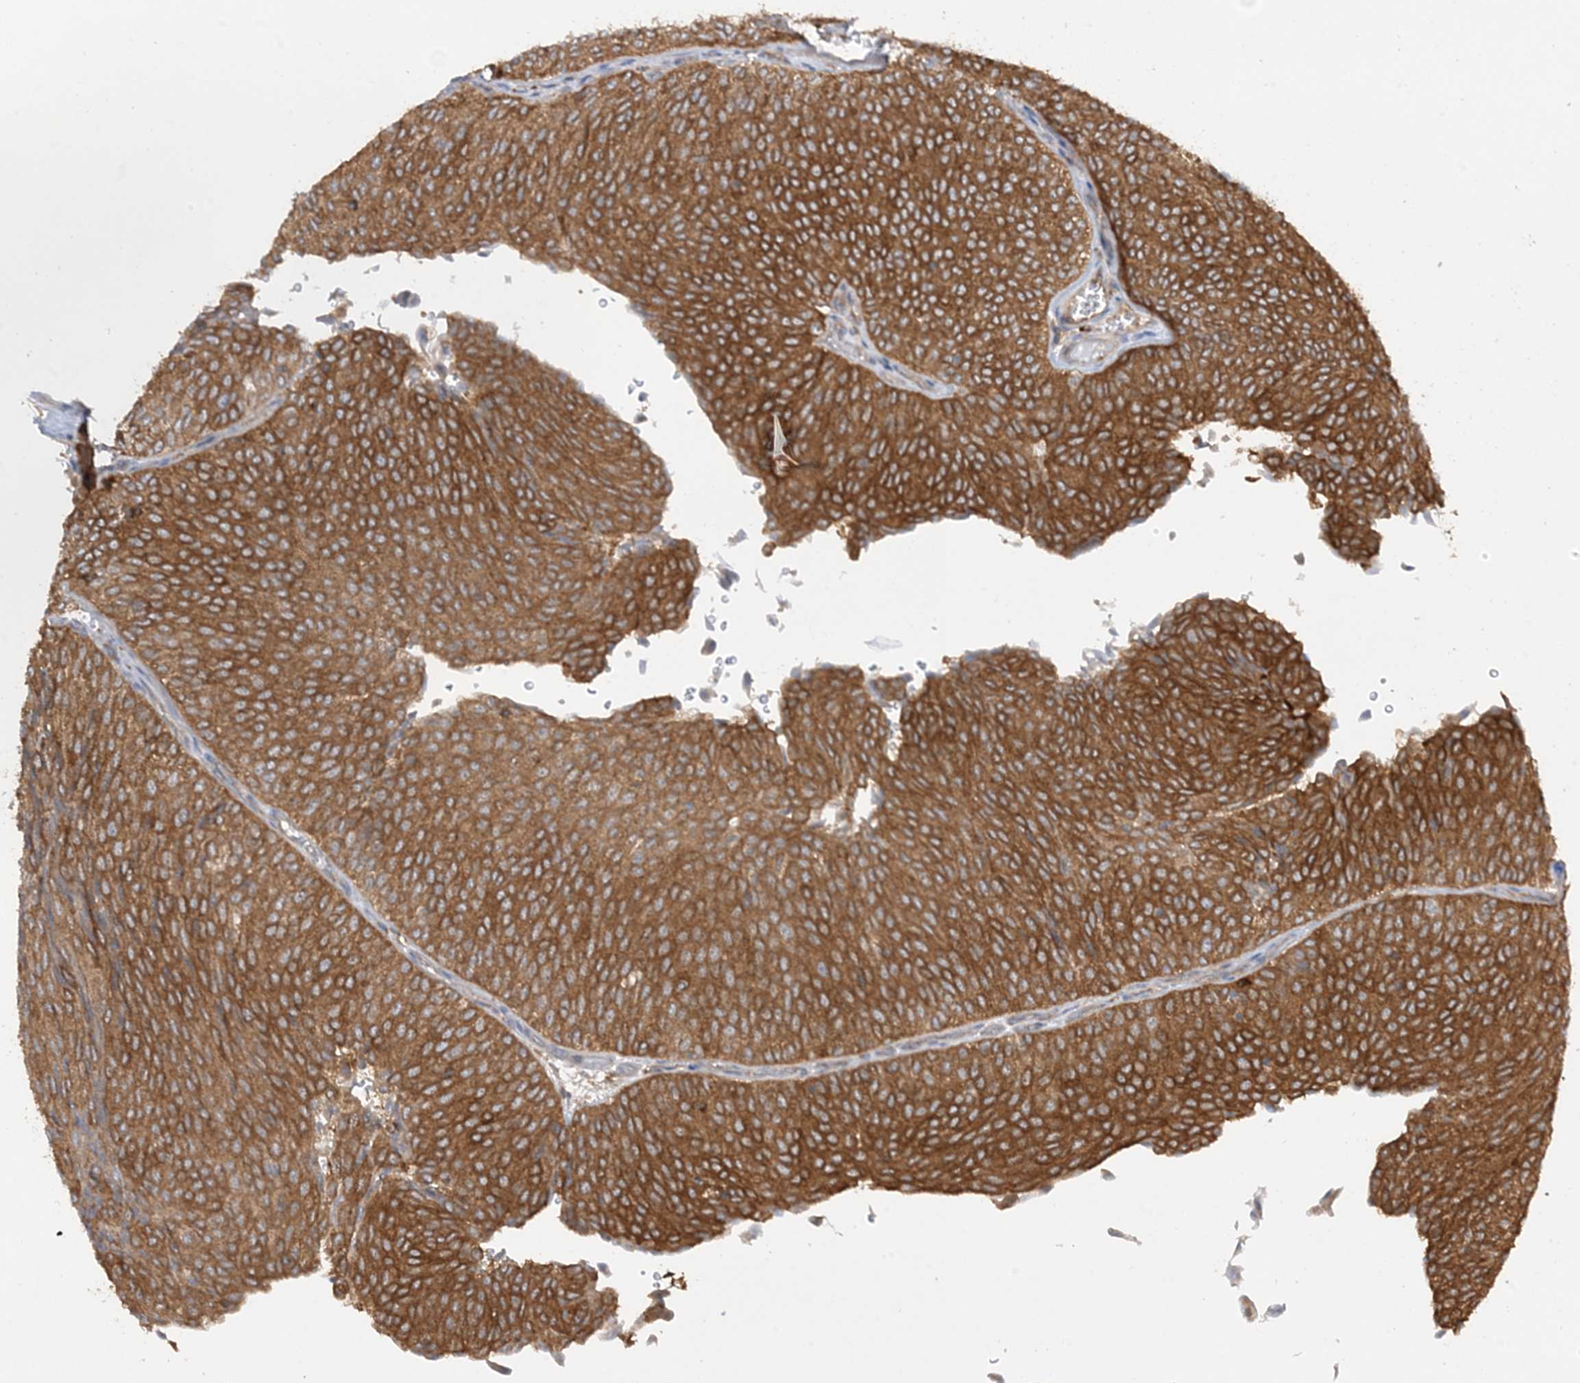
{"staining": {"intensity": "moderate", "quantity": ">75%", "location": "cytoplasmic/membranous"}, "tissue": "urothelial cancer", "cell_type": "Tumor cells", "image_type": "cancer", "snomed": [{"axis": "morphology", "description": "Urothelial carcinoma, Low grade"}, {"axis": "topography", "description": "Urinary bladder"}], "caption": "A brown stain labels moderate cytoplasmic/membranous expression of a protein in human urothelial cancer tumor cells.", "gene": "PHACTR2", "patient": {"sex": "male", "age": 78}}